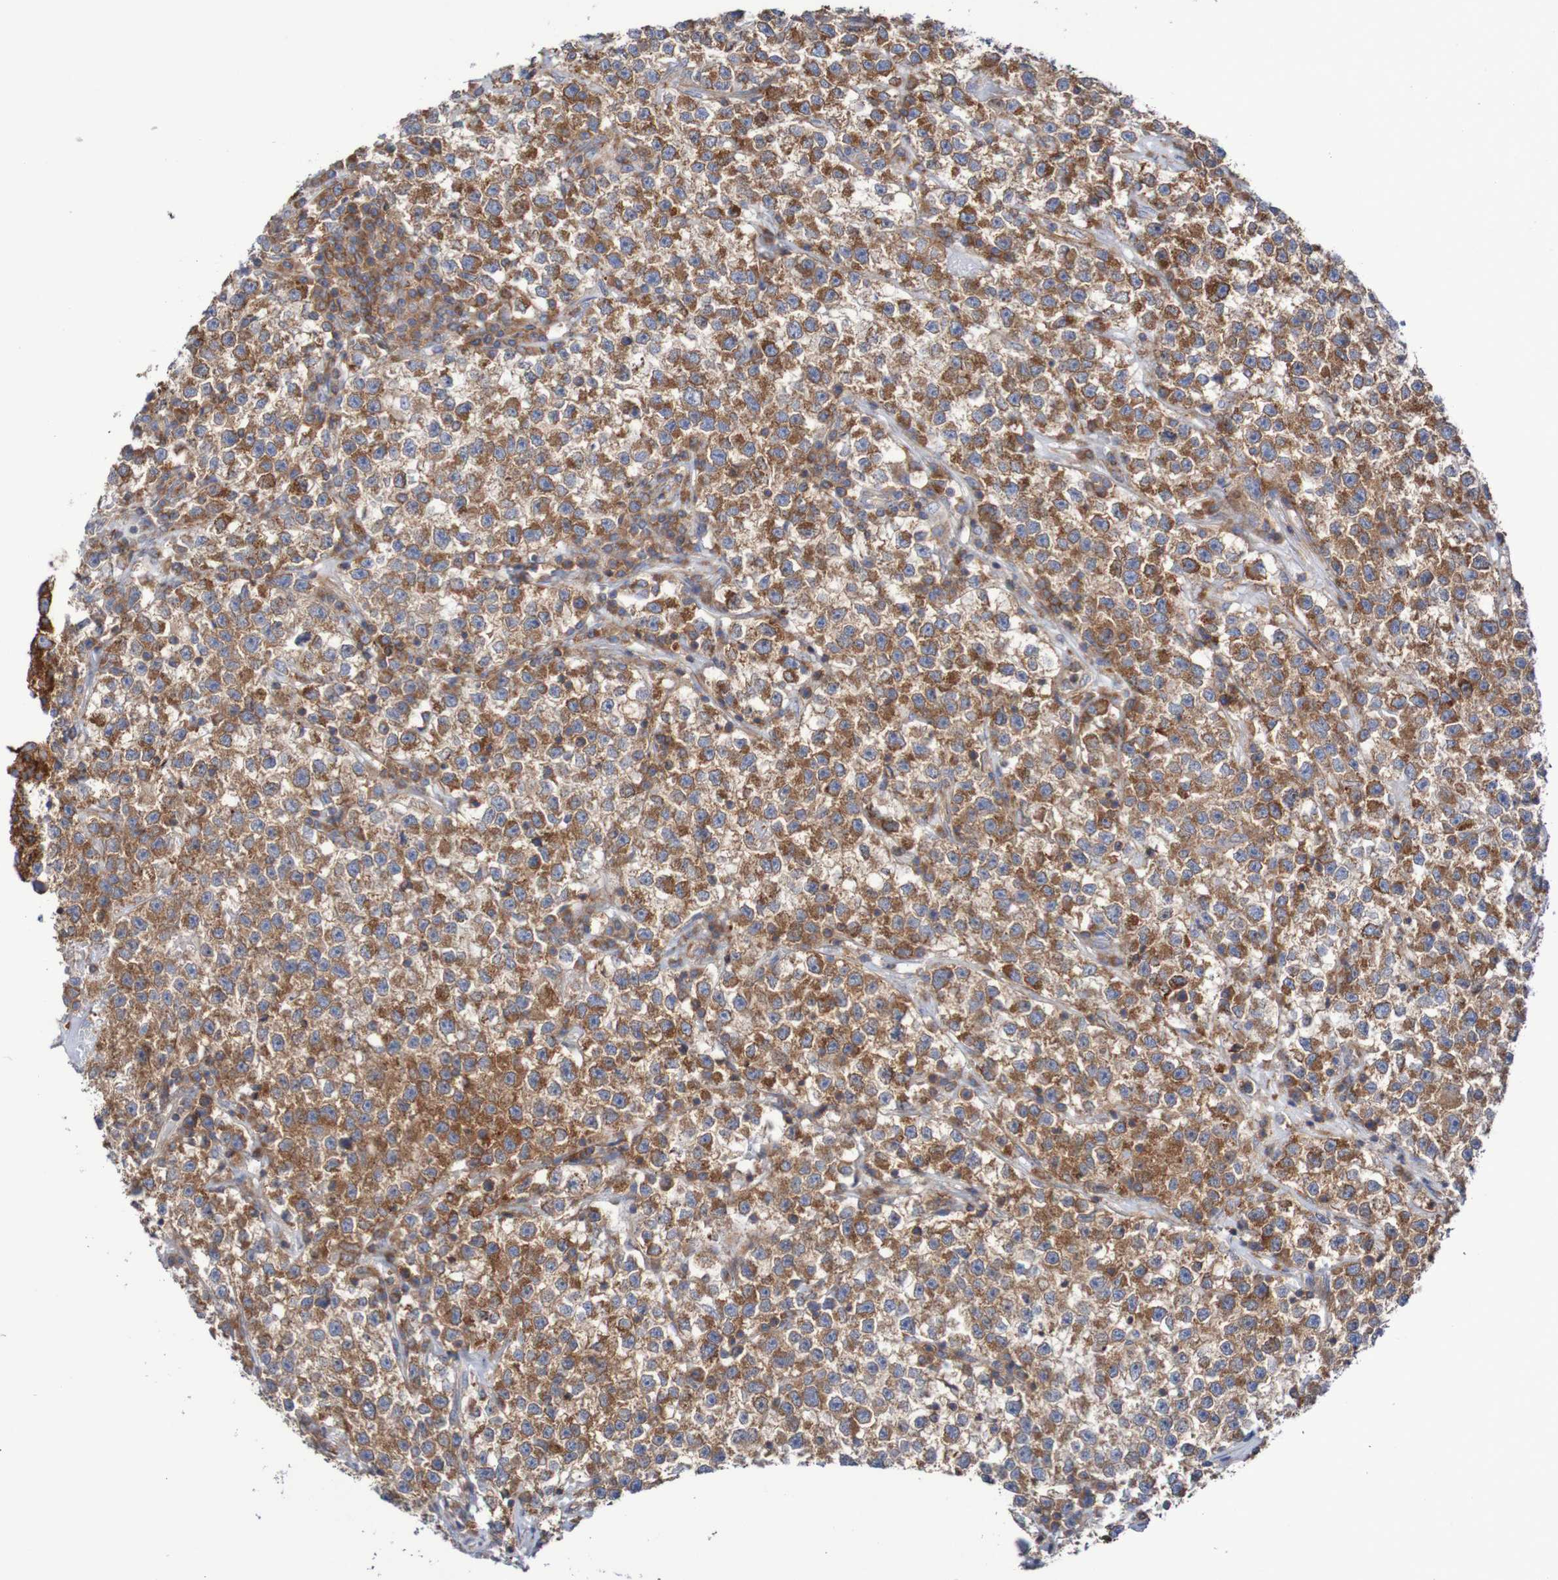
{"staining": {"intensity": "moderate", "quantity": ">75%", "location": "cytoplasmic/membranous"}, "tissue": "testis cancer", "cell_type": "Tumor cells", "image_type": "cancer", "snomed": [{"axis": "morphology", "description": "Seminoma, NOS"}, {"axis": "topography", "description": "Testis"}], "caption": "Testis cancer stained for a protein (brown) displays moderate cytoplasmic/membranous positive staining in about >75% of tumor cells.", "gene": "FXR2", "patient": {"sex": "male", "age": 22}}